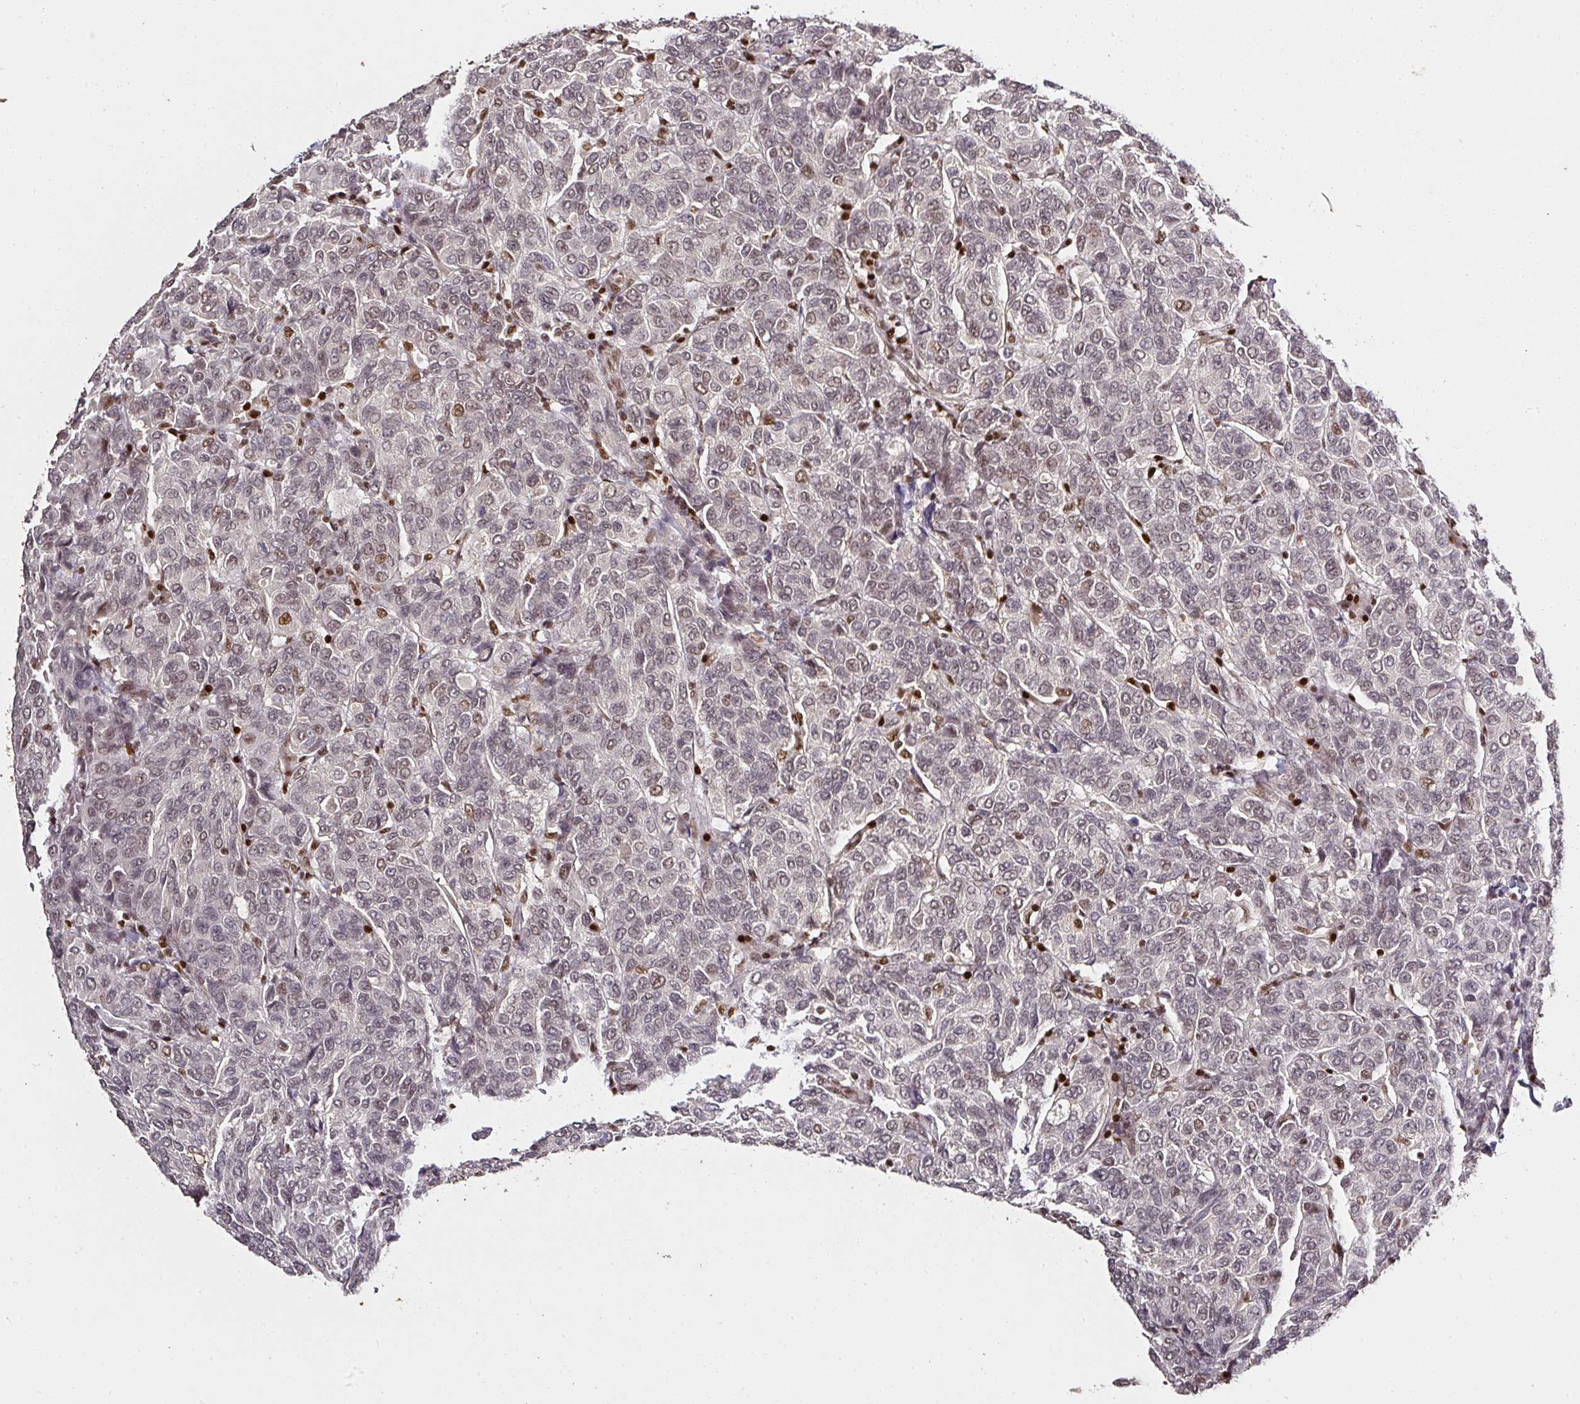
{"staining": {"intensity": "weak", "quantity": "25%-75%", "location": "nuclear"}, "tissue": "breast cancer", "cell_type": "Tumor cells", "image_type": "cancer", "snomed": [{"axis": "morphology", "description": "Duct carcinoma"}, {"axis": "topography", "description": "Breast"}], "caption": "Immunohistochemical staining of human intraductal carcinoma (breast) shows weak nuclear protein staining in about 25%-75% of tumor cells.", "gene": "GPRIN2", "patient": {"sex": "female", "age": 55}}